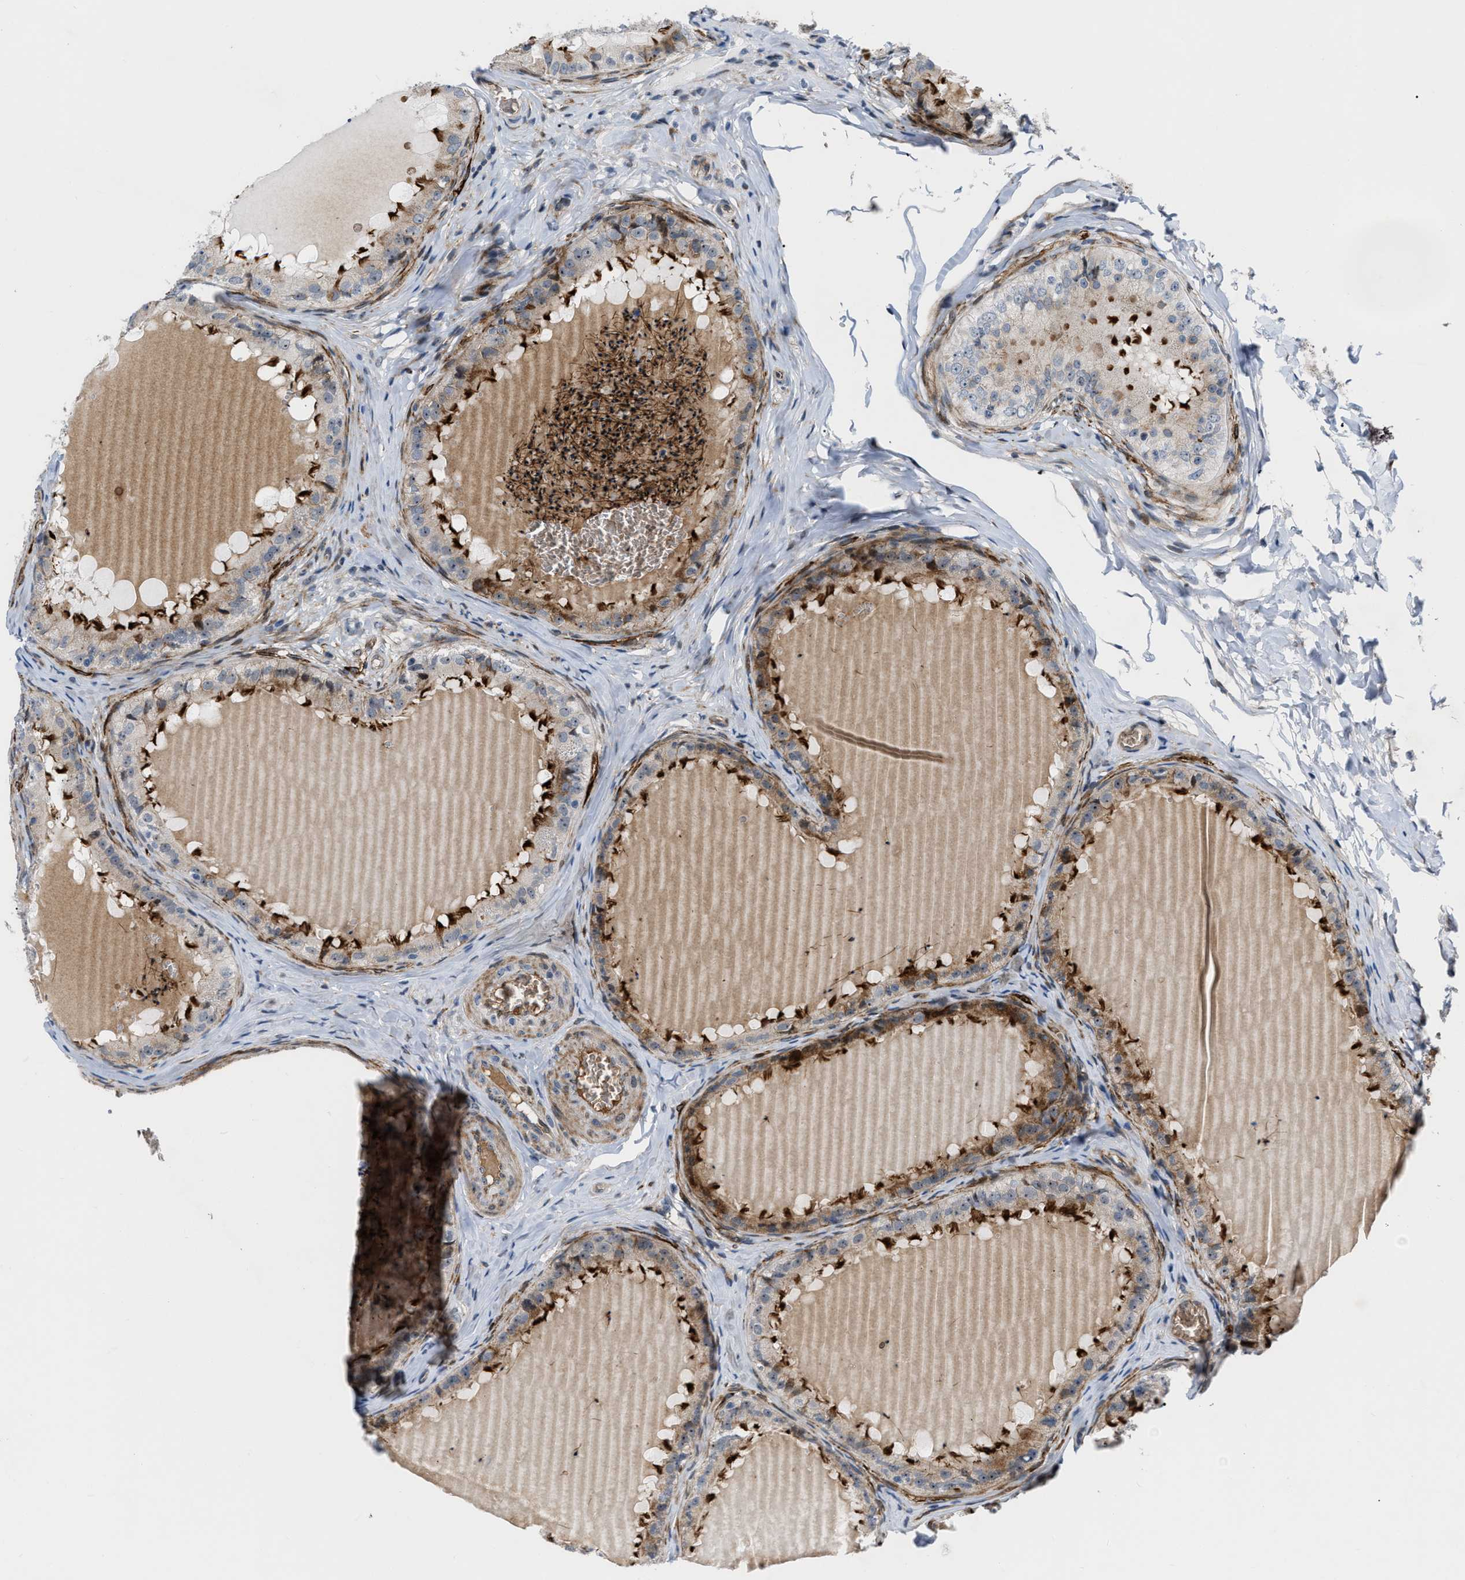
{"staining": {"intensity": "moderate", "quantity": "25%-75%", "location": "cytoplasmic/membranous,nuclear"}, "tissue": "epididymis", "cell_type": "Glandular cells", "image_type": "normal", "snomed": [{"axis": "morphology", "description": "Normal tissue, NOS"}, {"axis": "topography", "description": "Epididymis"}], "caption": "Epididymis stained for a protein (brown) displays moderate cytoplasmic/membranous,nuclear positive positivity in about 25%-75% of glandular cells.", "gene": "POLR1F", "patient": {"sex": "male", "age": 31}}